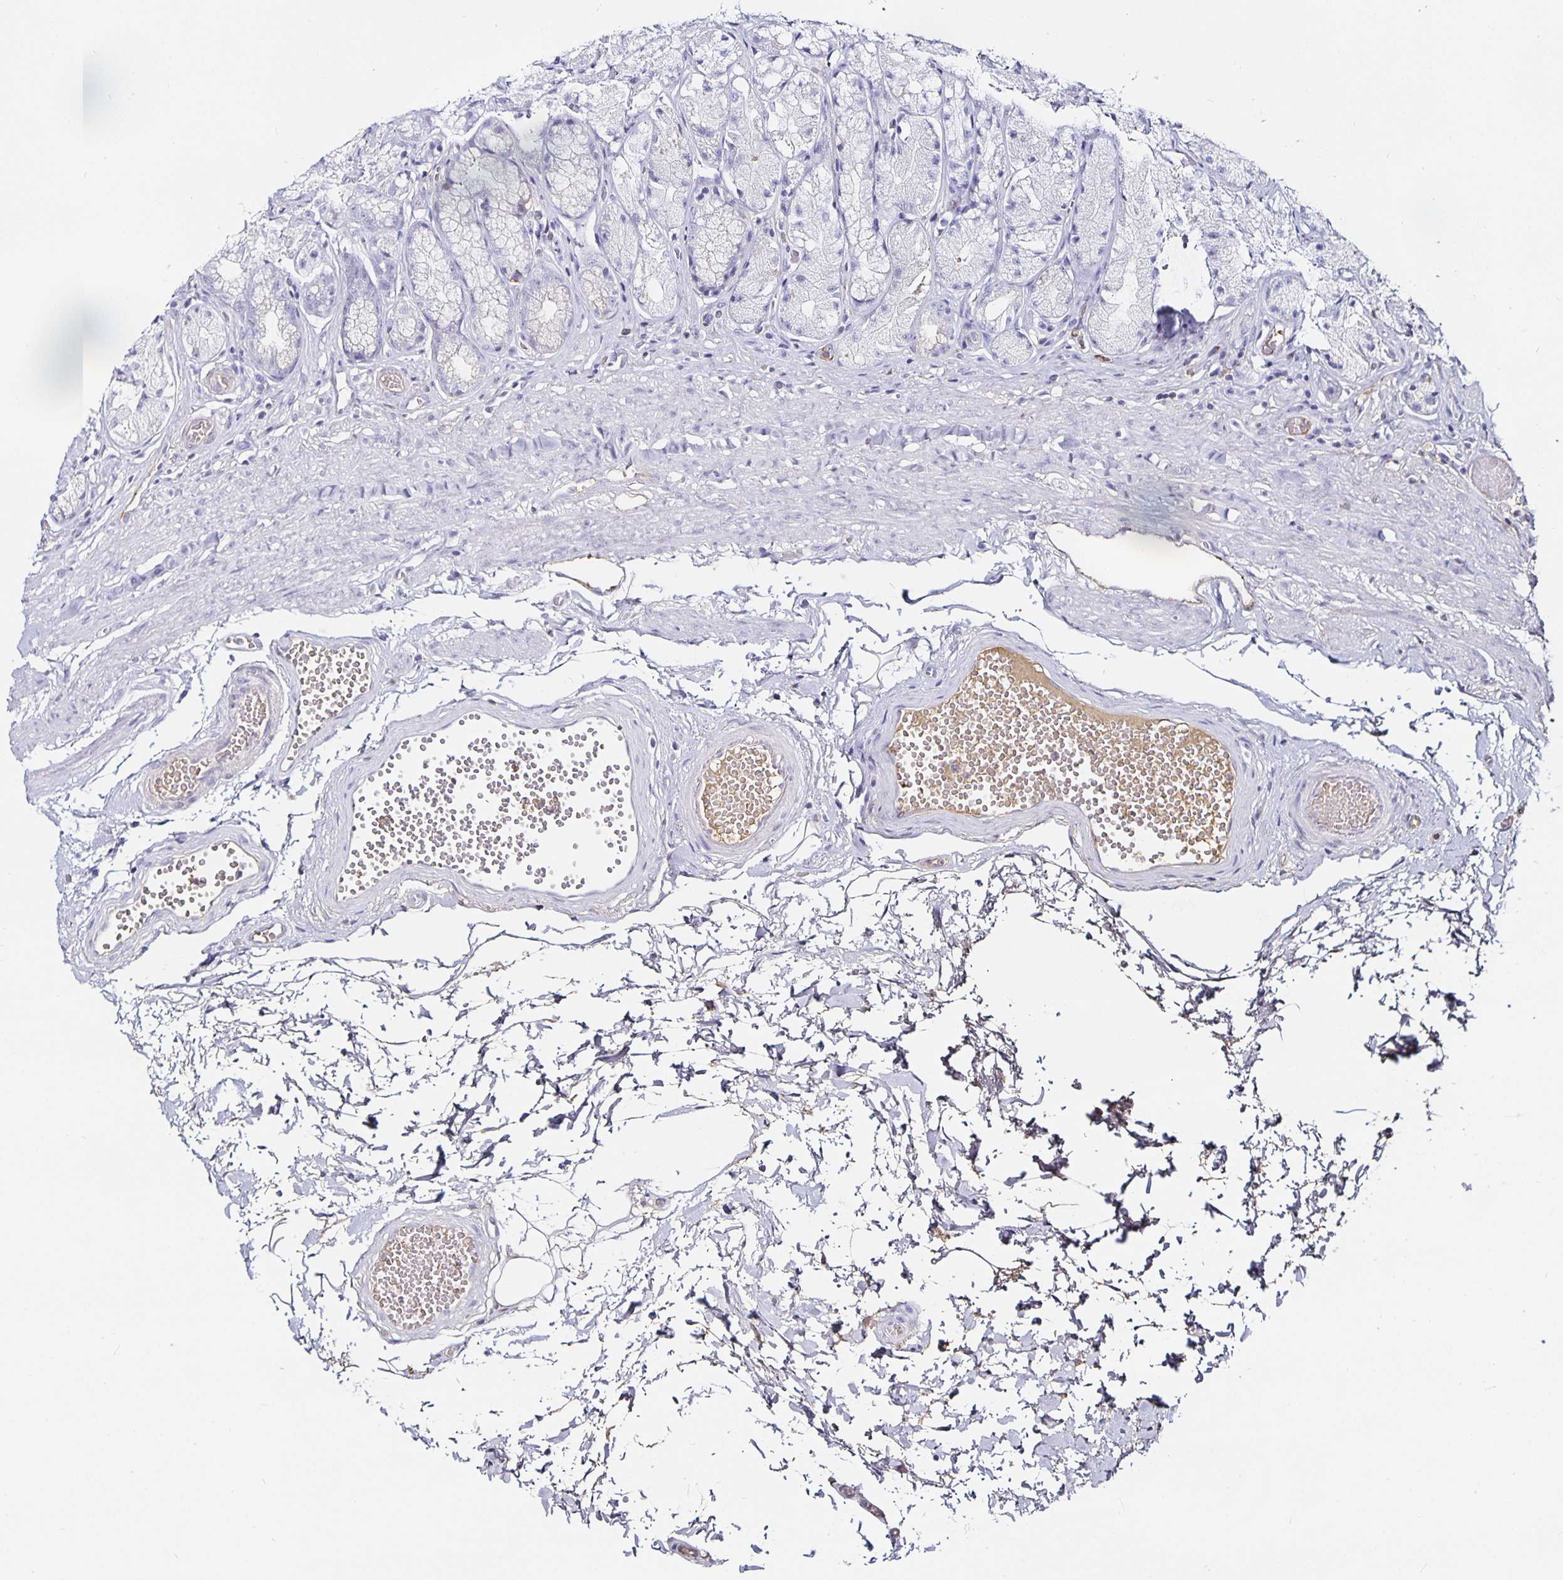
{"staining": {"intensity": "weak", "quantity": "<25%", "location": "cytoplasmic/membranous"}, "tissue": "stomach", "cell_type": "Glandular cells", "image_type": "normal", "snomed": [{"axis": "morphology", "description": "Normal tissue, NOS"}, {"axis": "topography", "description": "Stomach"}], "caption": "Immunohistochemistry (IHC) photomicrograph of unremarkable stomach: human stomach stained with DAB (3,3'-diaminobenzidine) exhibits no significant protein staining in glandular cells. (Brightfield microscopy of DAB immunohistochemistry (IHC) at high magnification).", "gene": "TTR", "patient": {"sex": "male", "age": 70}}